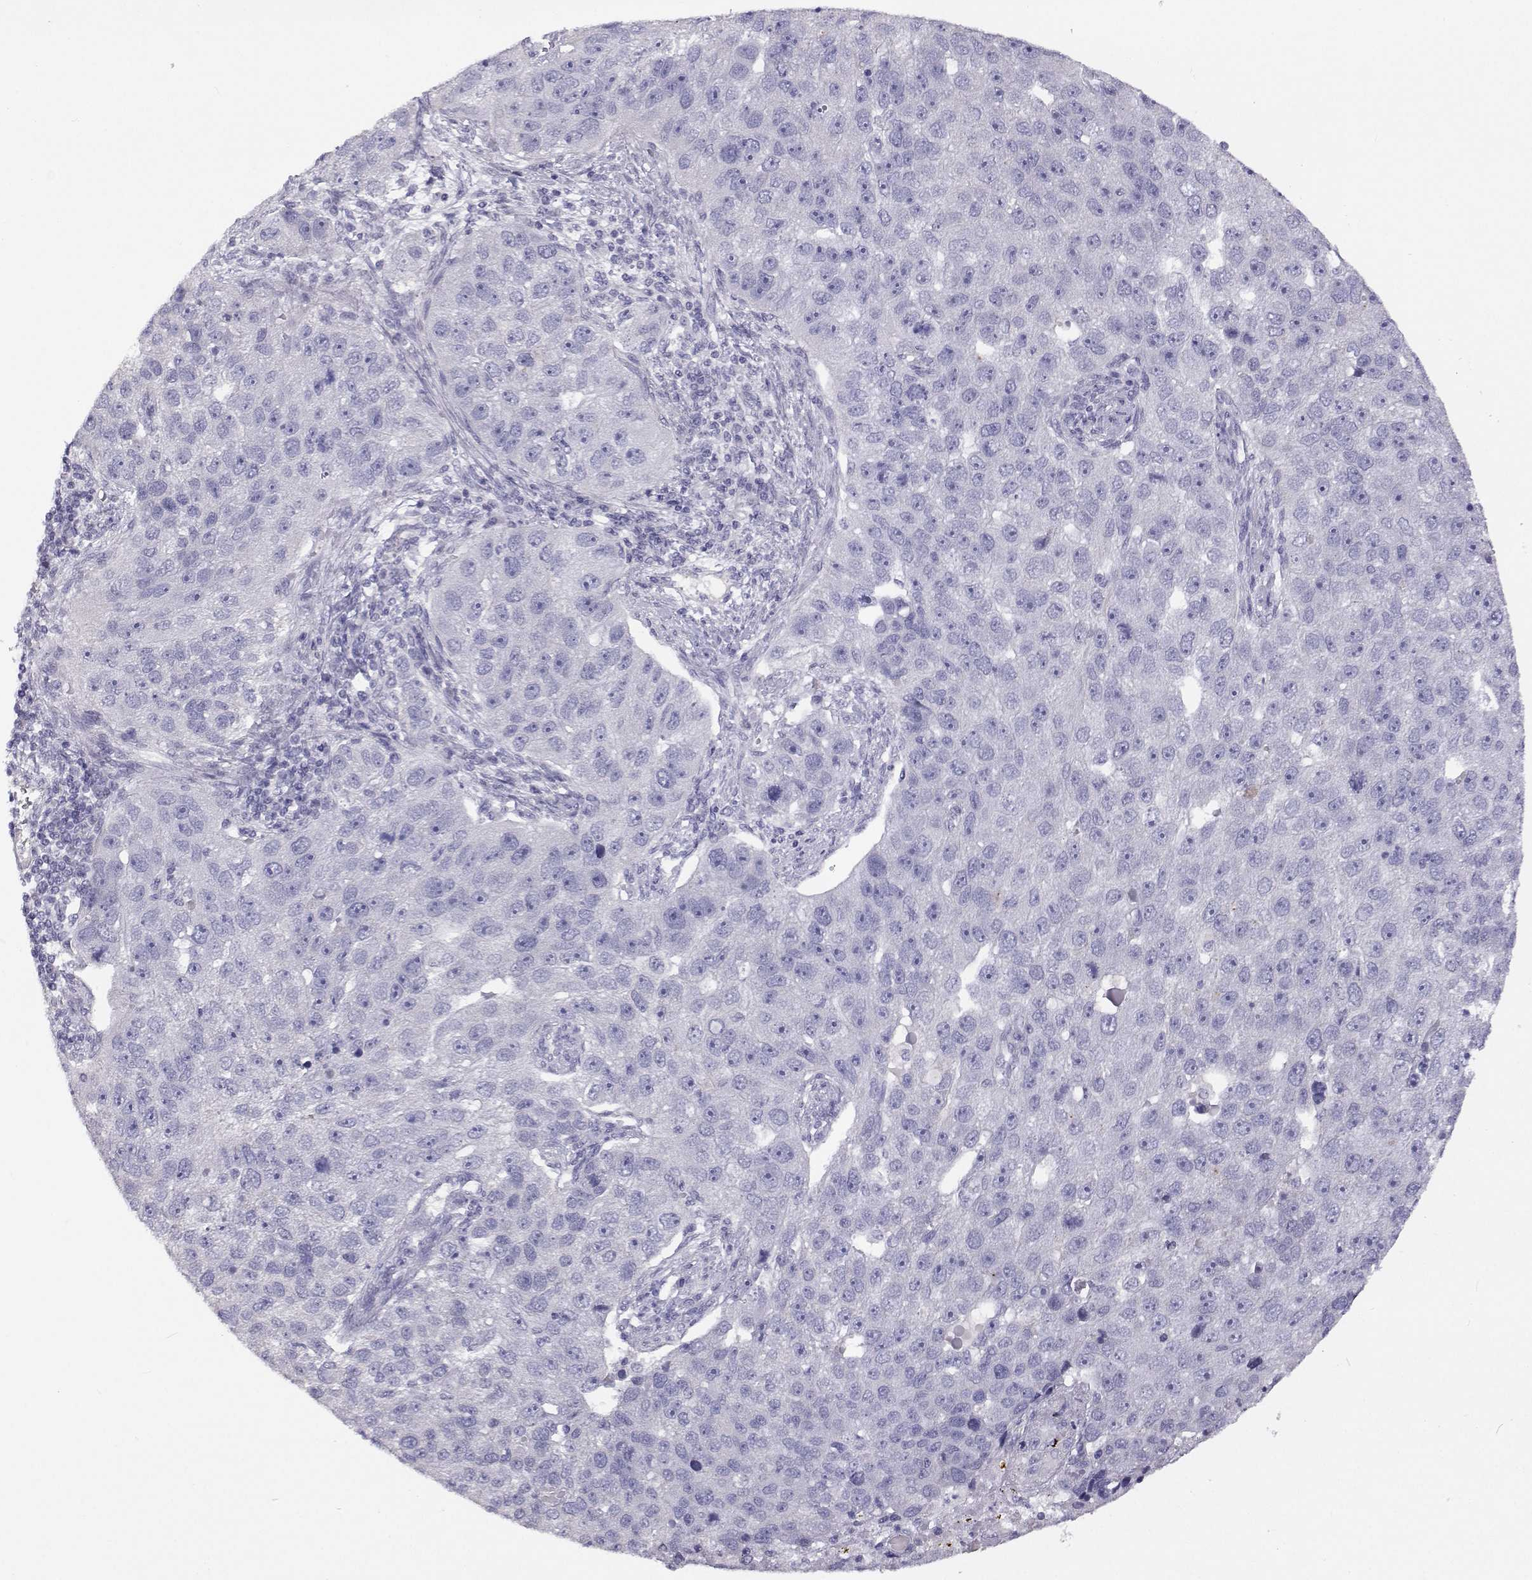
{"staining": {"intensity": "negative", "quantity": "none", "location": "none"}, "tissue": "pancreatic cancer", "cell_type": "Tumor cells", "image_type": "cancer", "snomed": [{"axis": "morphology", "description": "Adenocarcinoma, NOS"}, {"axis": "topography", "description": "Pancreas"}], "caption": "Pancreatic cancer (adenocarcinoma) was stained to show a protein in brown. There is no significant expression in tumor cells.", "gene": "ANKRD65", "patient": {"sex": "female", "age": 61}}